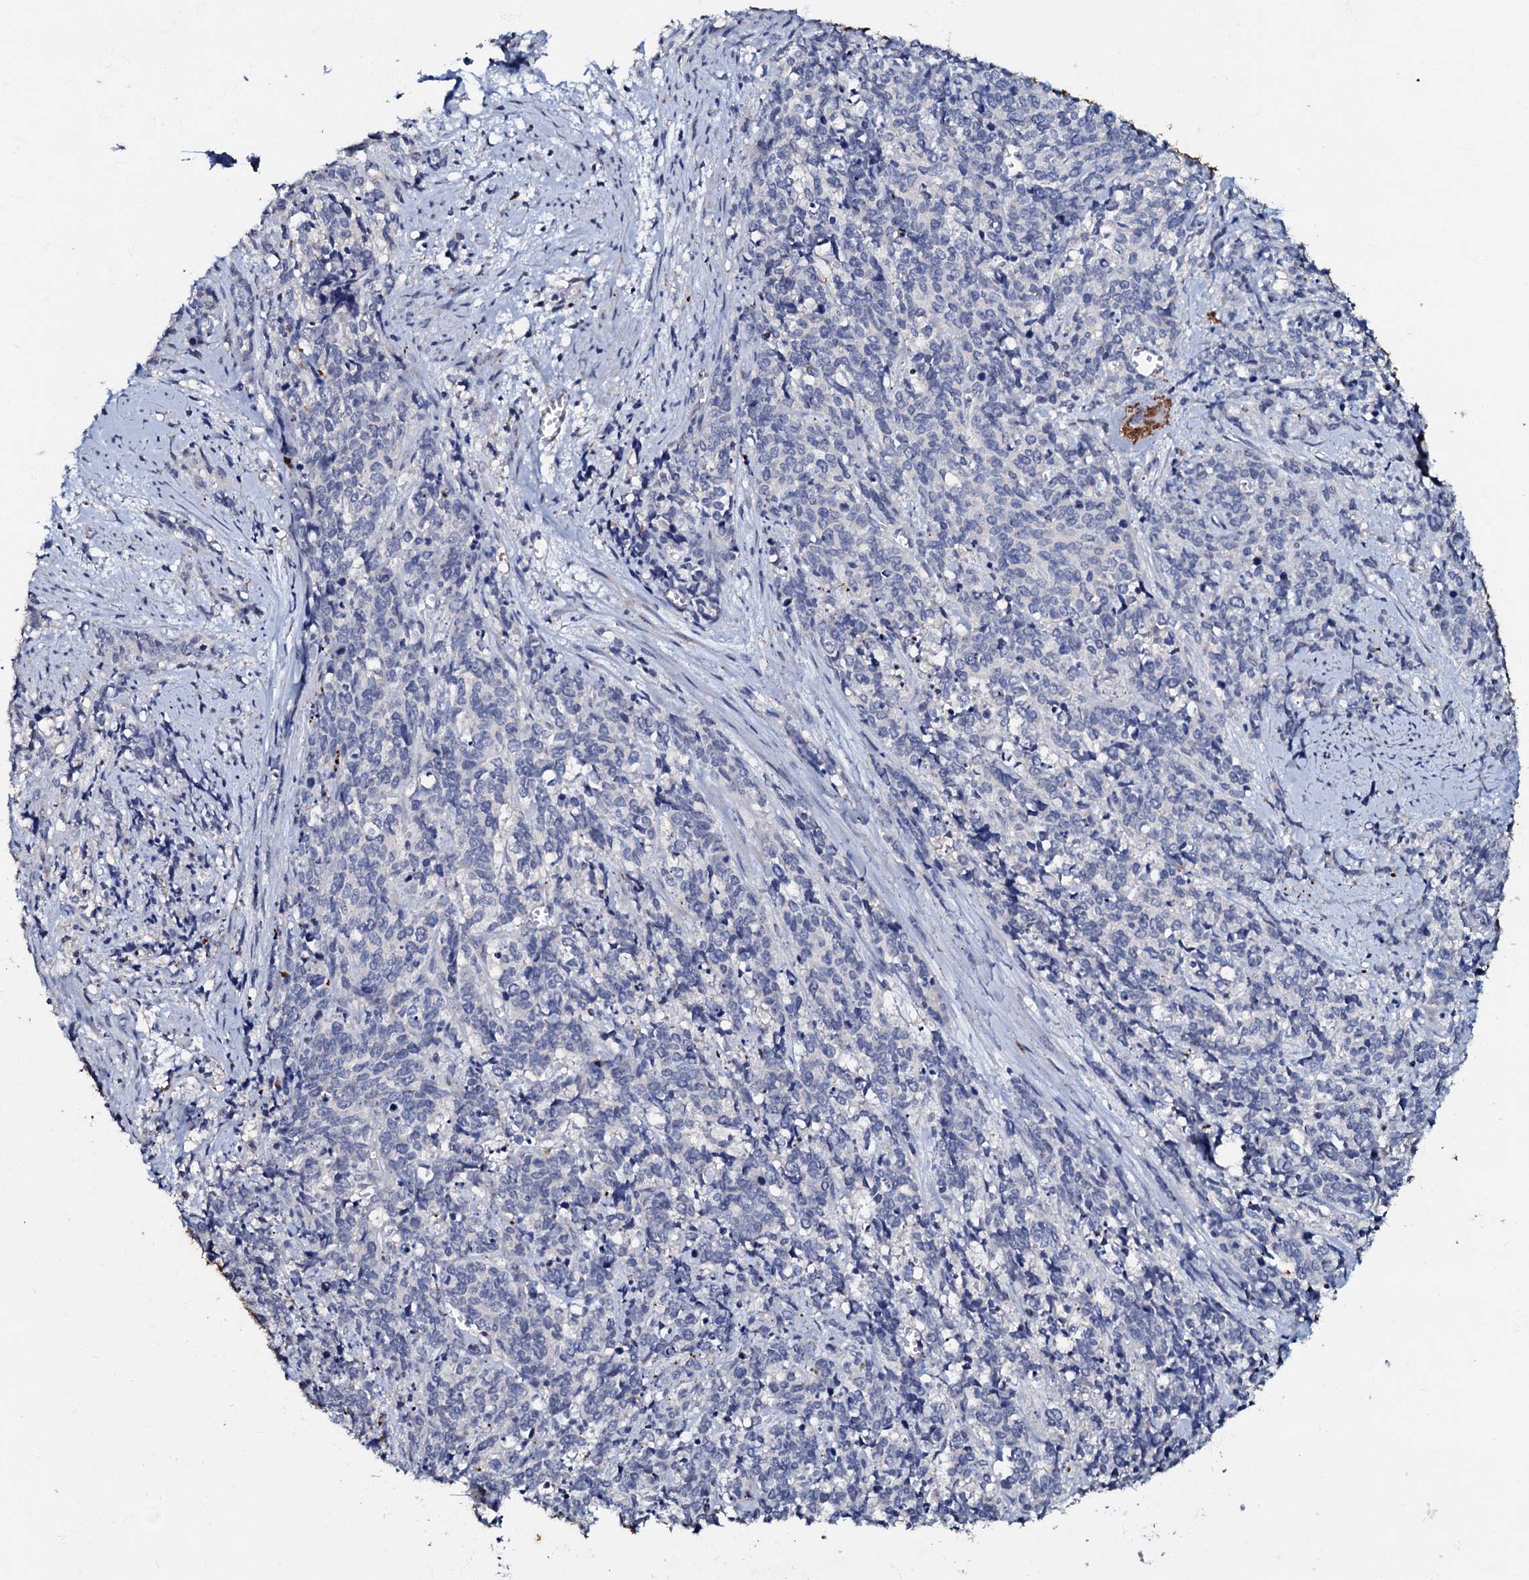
{"staining": {"intensity": "negative", "quantity": "none", "location": "none"}, "tissue": "cervical cancer", "cell_type": "Tumor cells", "image_type": "cancer", "snomed": [{"axis": "morphology", "description": "Squamous cell carcinoma, NOS"}, {"axis": "topography", "description": "Cervix"}], "caption": "Immunohistochemistry (IHC) of cervical cancer (squamous cell carcinoma) displays no positivity in tumor cells.", "gene": "MANSC4", "patient": {"sex": "female", "age": 60}}